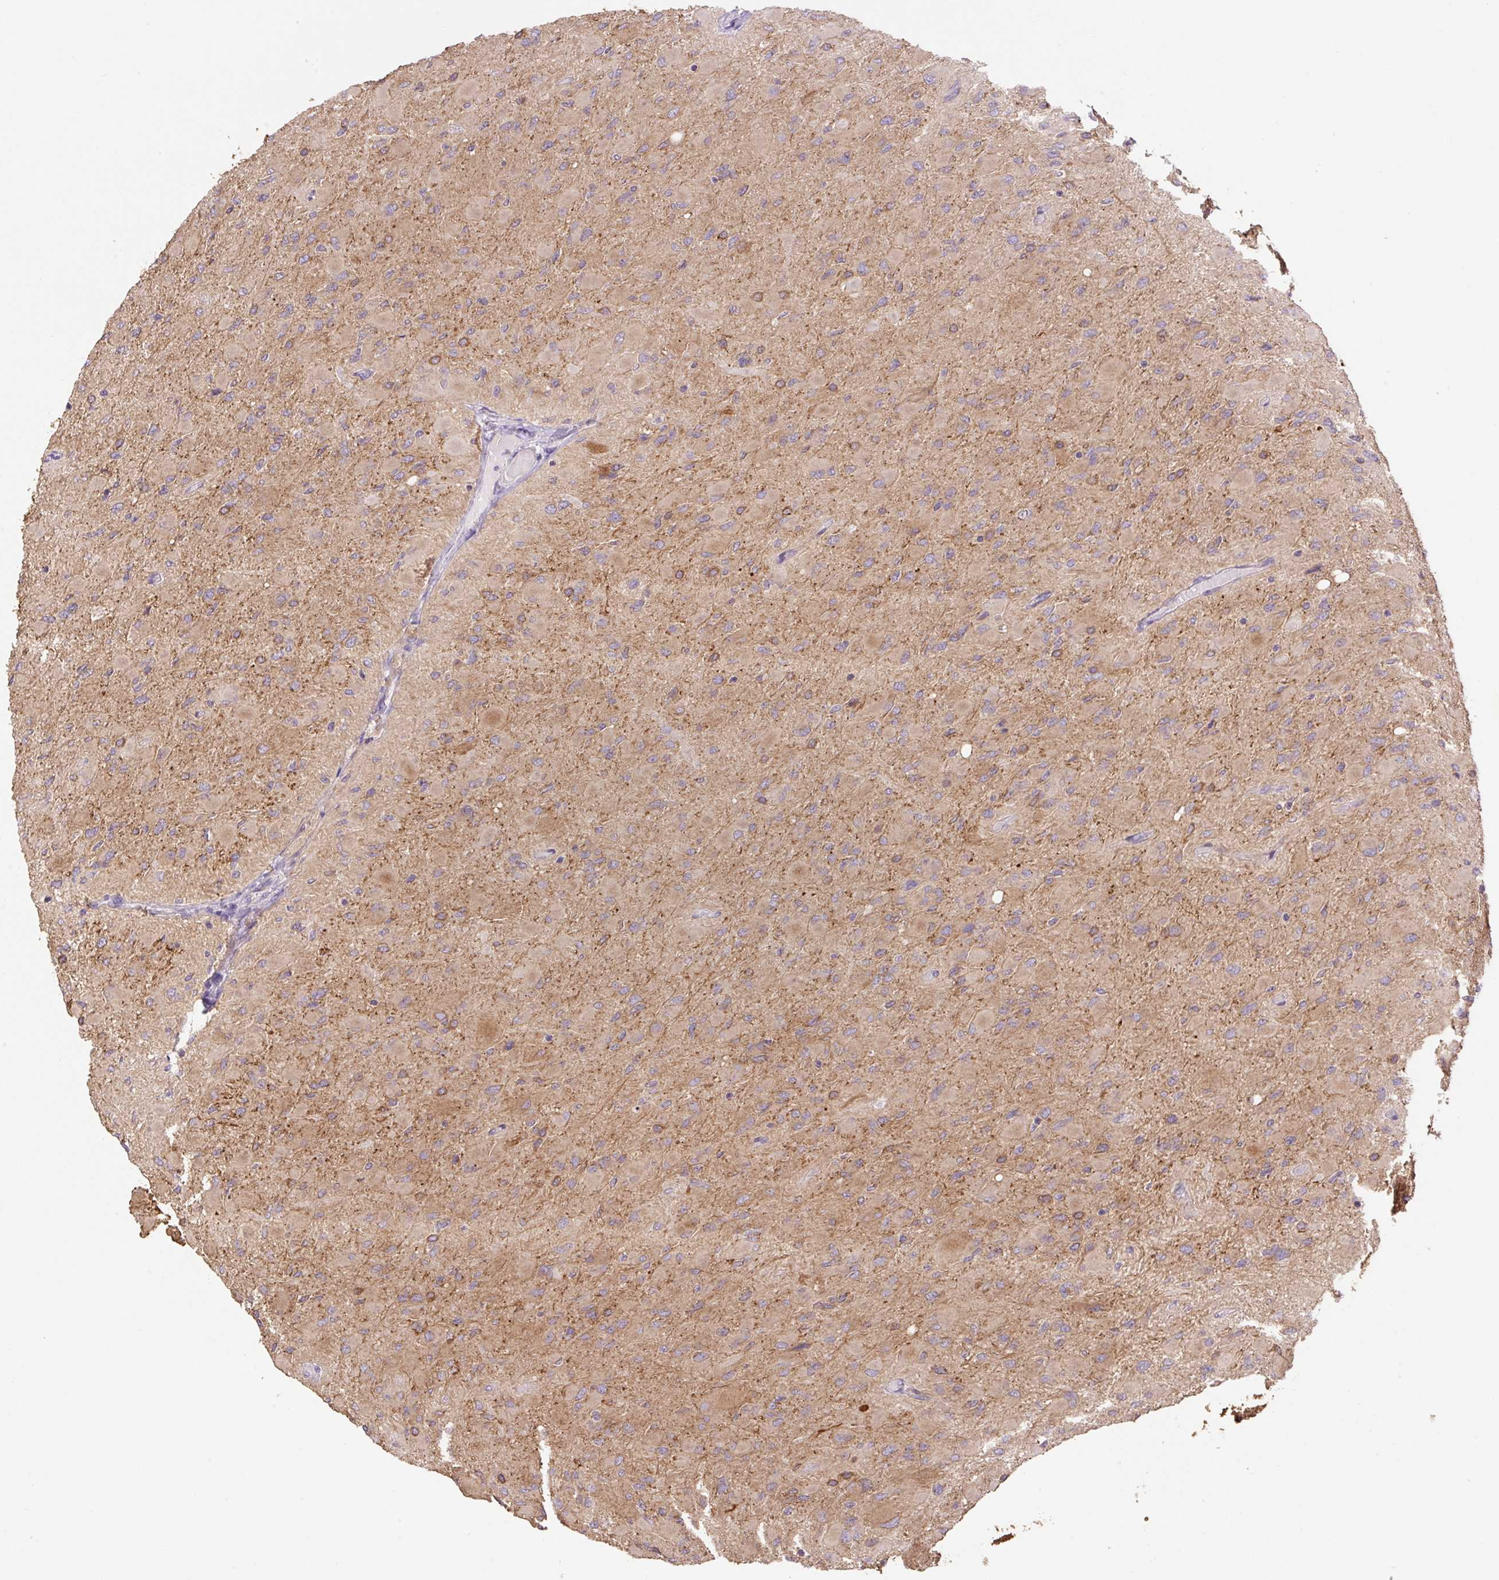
{"staining": {"intensity": "moderate", "quantity": "<25%", "location": "cytoplasmic/membranous"}, "tissue": "glioma", "cell_type": "Tumor cells", "image_type": "cancer", "snomed": [{"axis": "morphology", "description": "Glioma, malignant, High grade"}, {"axis": "topography", "description": "Cerebral cortex"}], "caption": "Immunohistochemistry of malignant high-grade glioma exhibits low levels of moderate cytoplasmic/membranous positivity in about <25% of tumor cells.", "gene": "COX8A", "patient": {"sex": "female", "age": 36}}